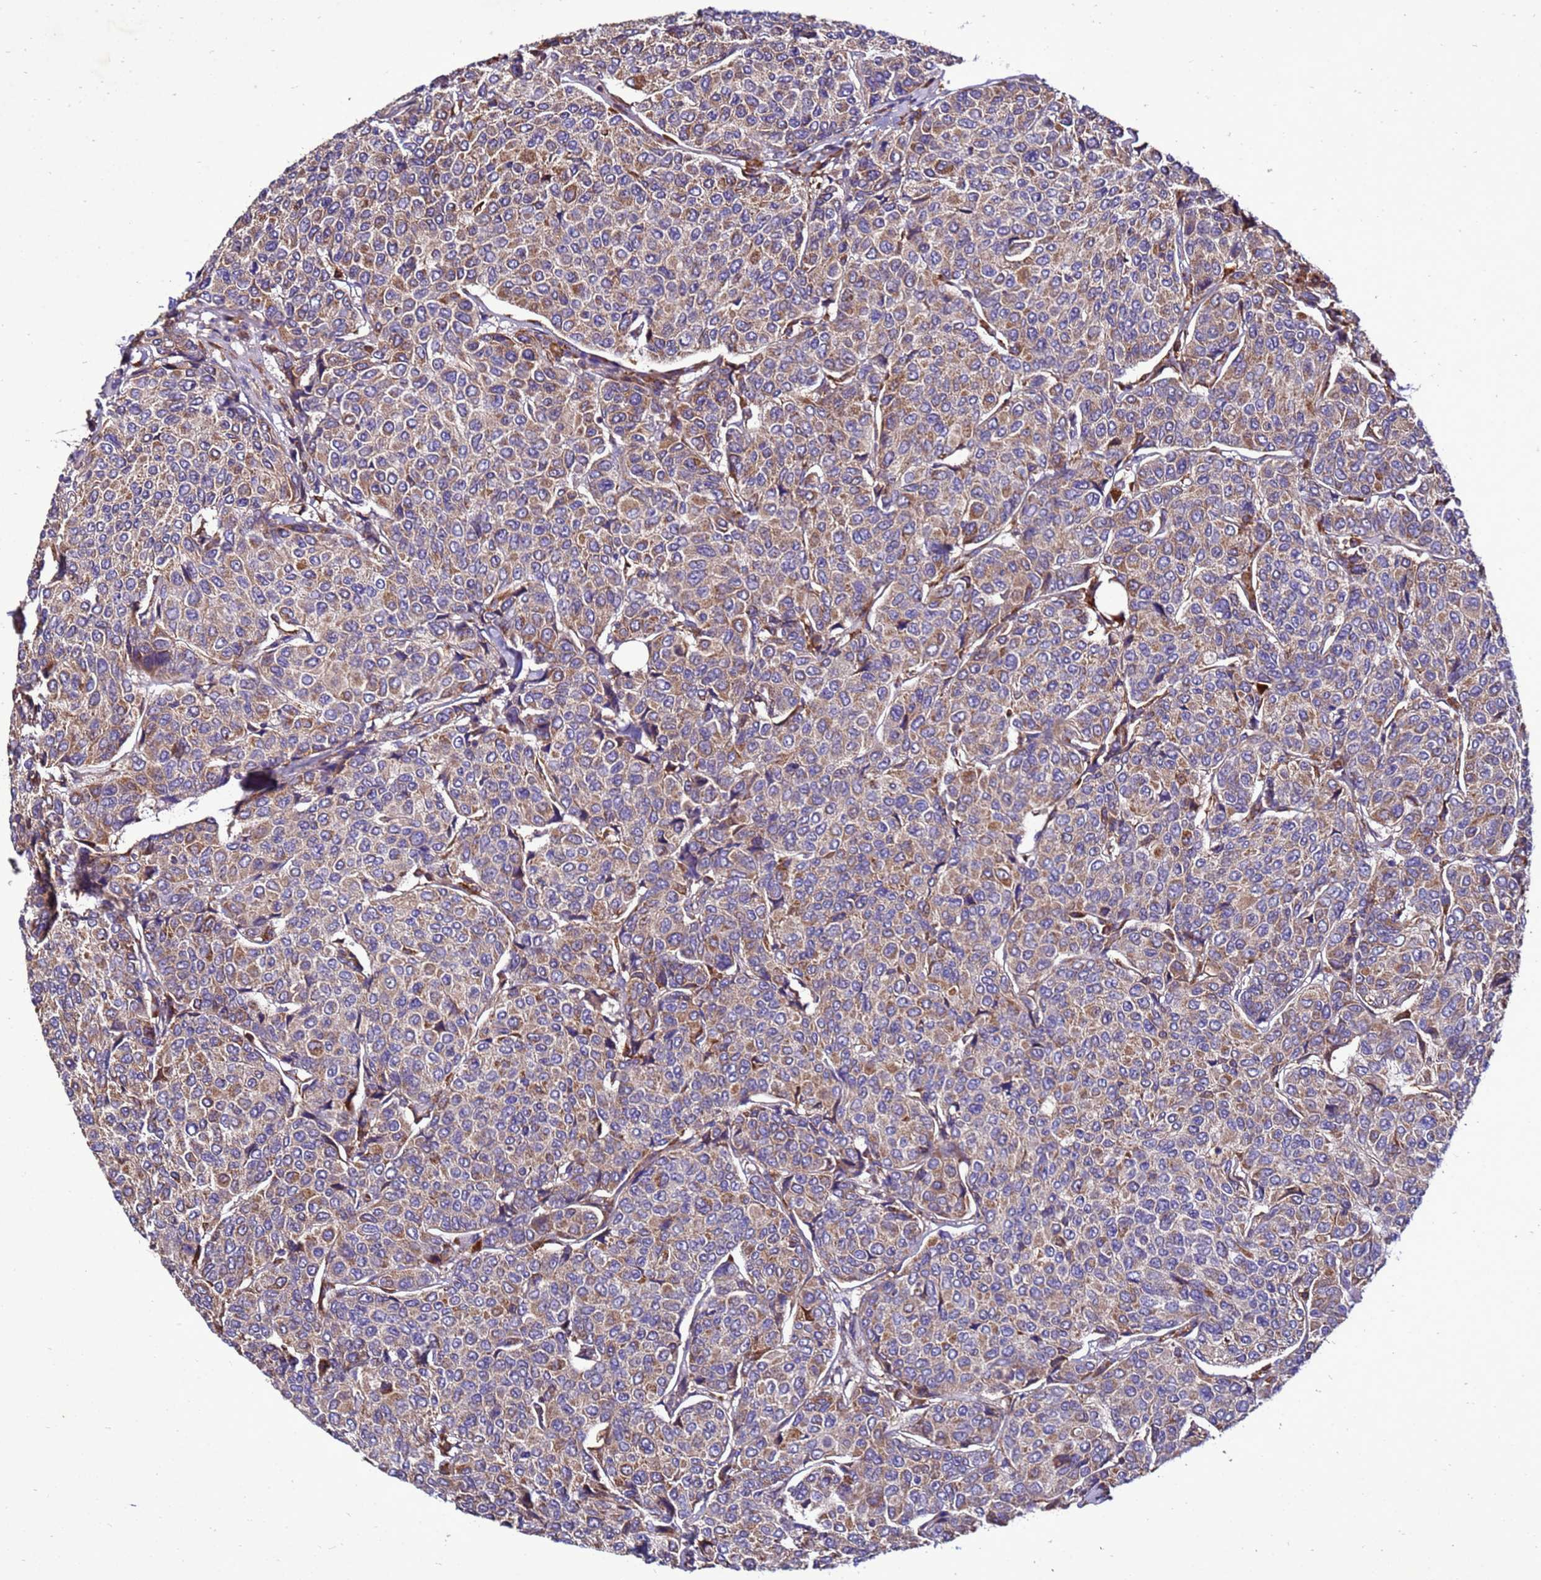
{"staining": {"intensity": "moderate", "quantity": "25%-75%", "location": "cytoplasmic/membranous"}, "tissue": "breast cancer", "cell_type": "Tumor cells", "image_type": "cancer", "snomed": [{"axis": "morphology", "description": "Duct carcinoma"}, {"axis": "topography", "description": "Breast"}], "caption": "Protein staining of breast cancer (intraductal carcinoma) tissue shows moderate cytoplasmic/membranous staining in about 25%-75% of tumor cells.", "gene": "ANTKMT", "patient": {"sex": "female", "age": 55}}